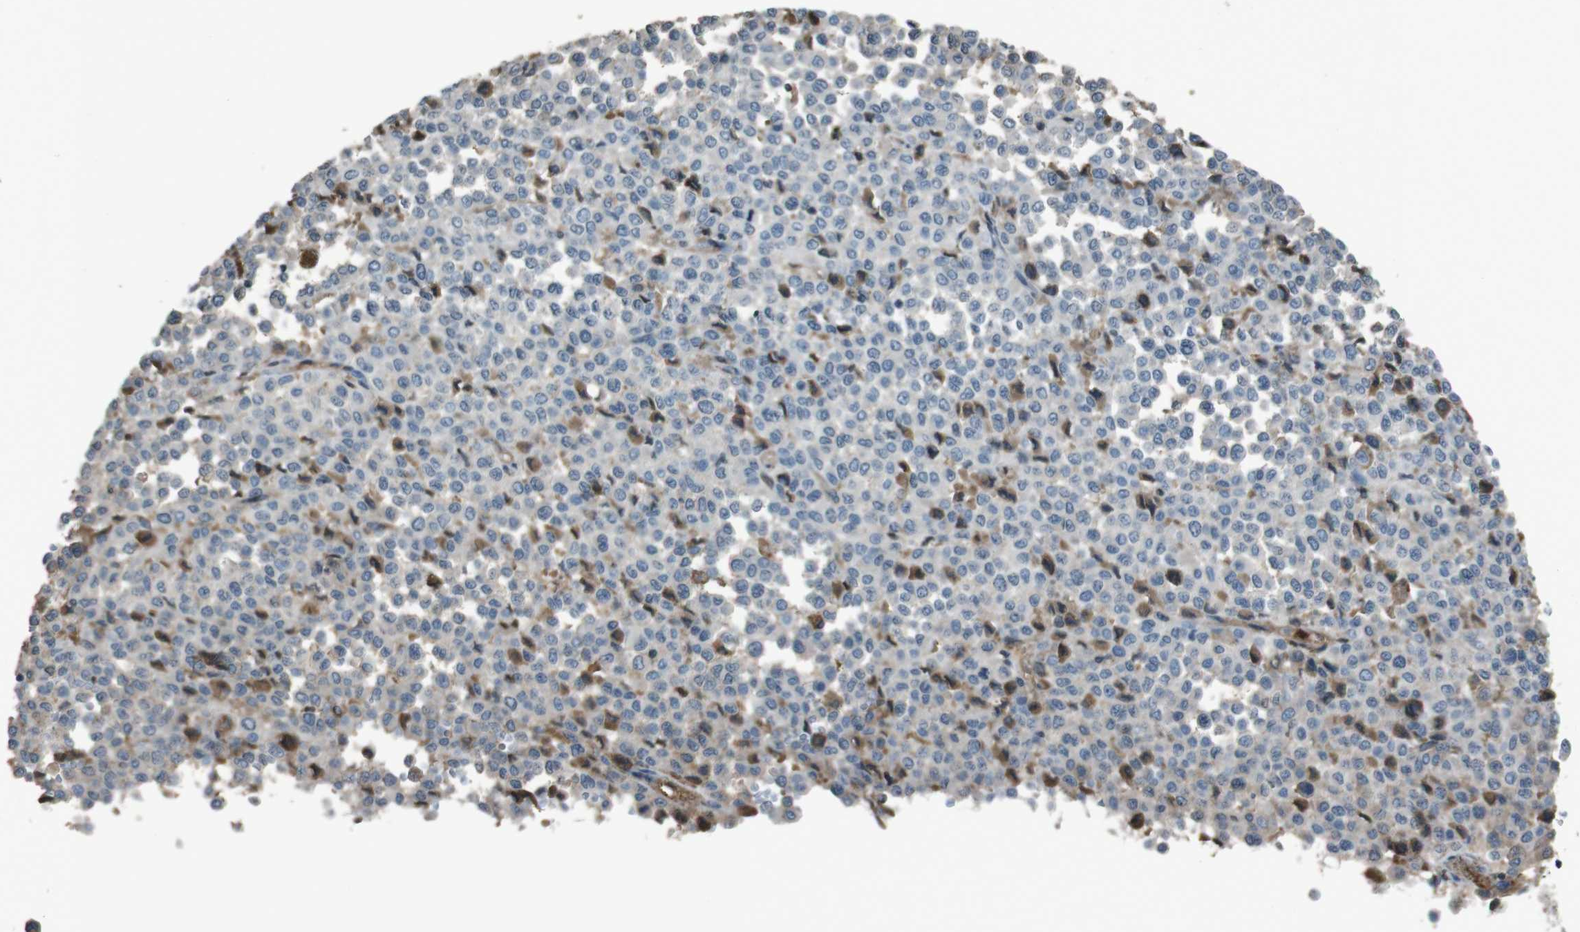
{"staining": {"intensity": "negative", "quantity": "none", "location": "none"}, "tissue": "melanoma", "cell_type": "Tumor cells", "image_type": "cancer", "snomed": [{"axis": "morphology", "description": "Malignant melanoma, Metastatic site"}, {"axis": "topography", "description": "Pancreas"}], "caption": "An immunohistochemistry micrograph of melanoma is shown. There is no staining in tumor cells of melanoma. (DAB (3,3'-diaminobenzidine) IHC with hematoxylin counter stain).", "gene": "UGT1A6", "patient": {"sex": "female", "age": 30}}